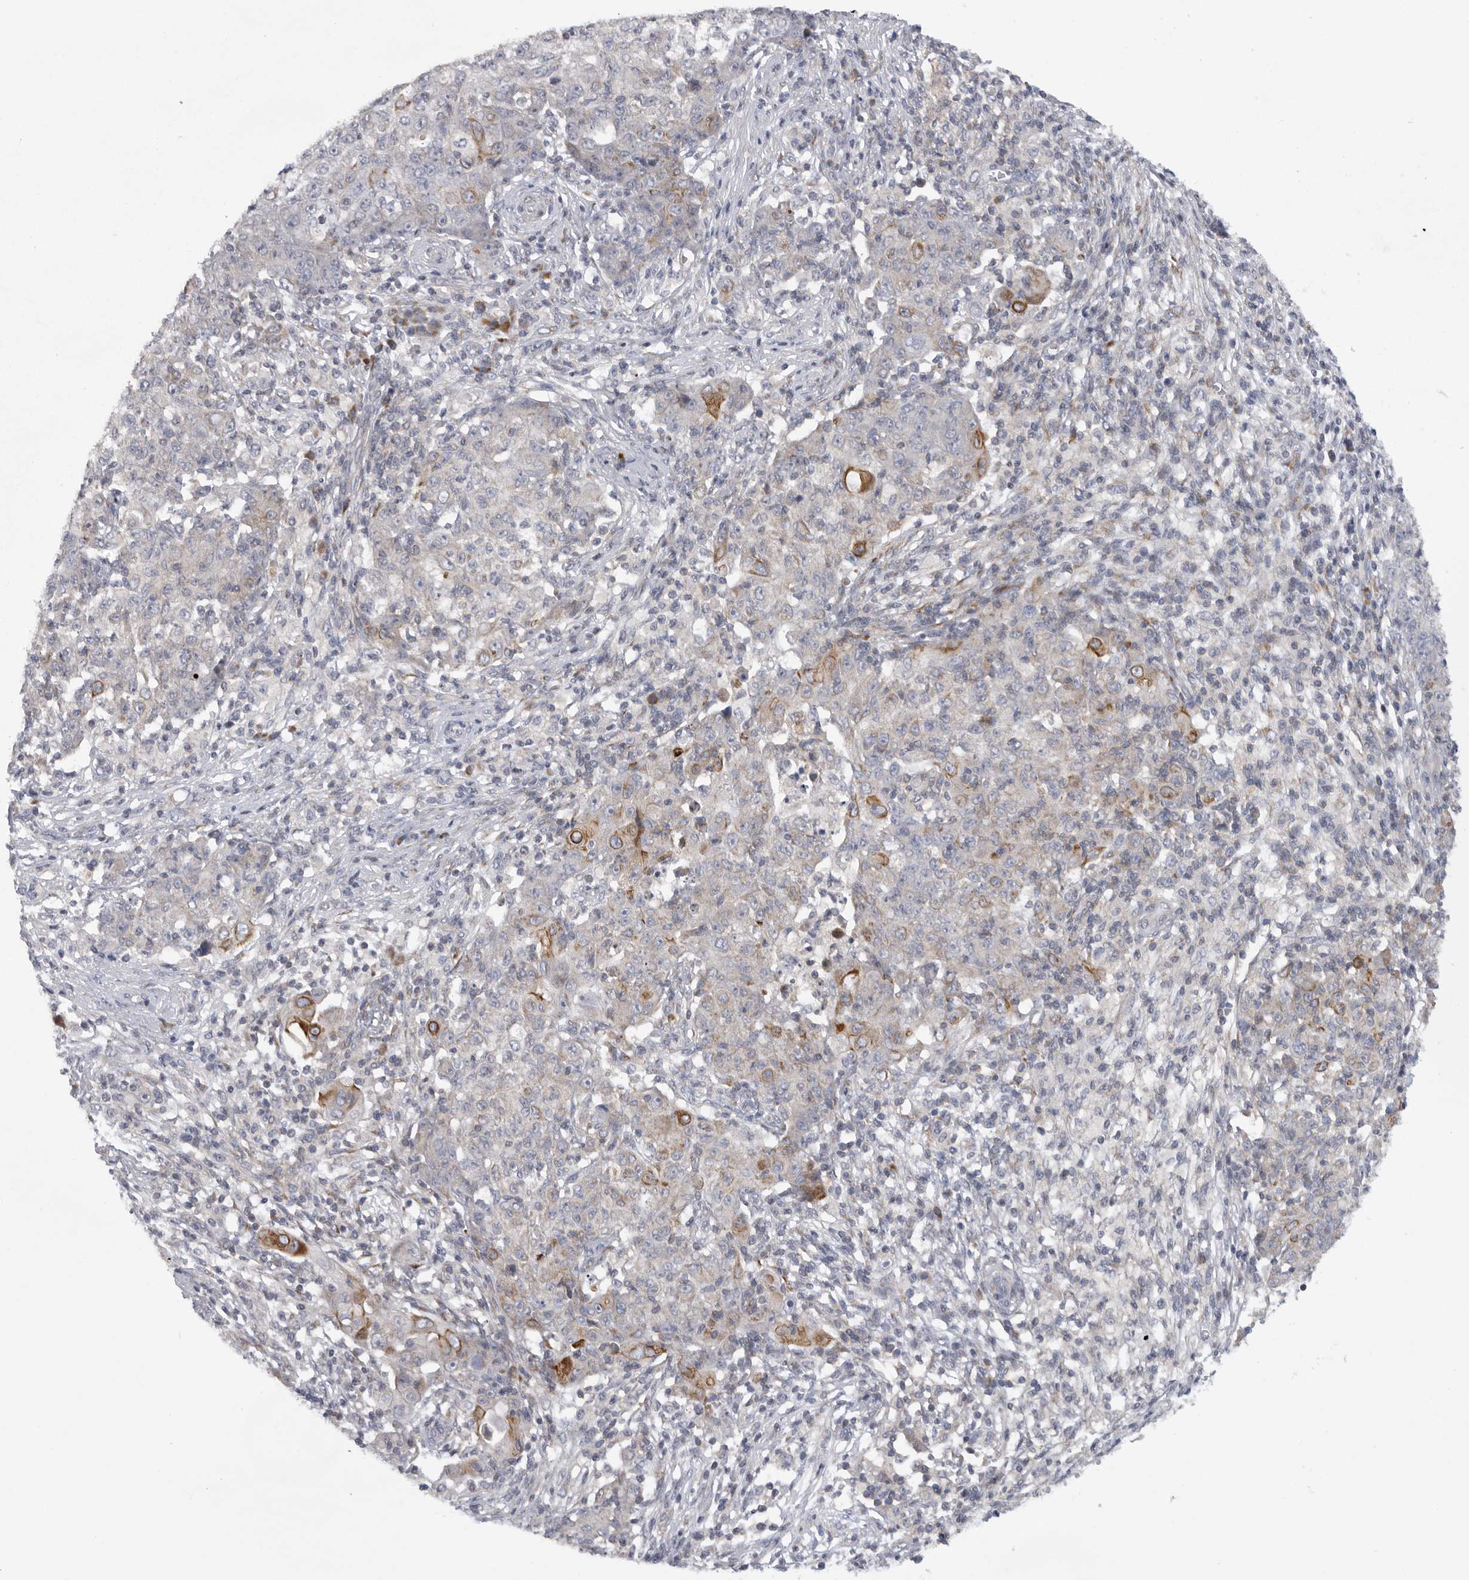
{"staining": {"intensity": "moderate", "quantity": "<25%", "location": "cytoplasmic/membranous"}, "tissue": "ovarian cancer", "cell_type": "Tumor cells", "image_type": "cancer", "snomed": [{"axis": "morphology", "description": "Carcinoma, endometroid"}, {"axis": "topography", "description": "Ovary"}], "caption": "Protein analysis of ovarian endometroid carcinoma tissue displays moderate cytoplasmic/membranous staining in approximately <25% of tumor cells.", "gene": "USP24", "patient": {"sex": "female", "age": 42}}